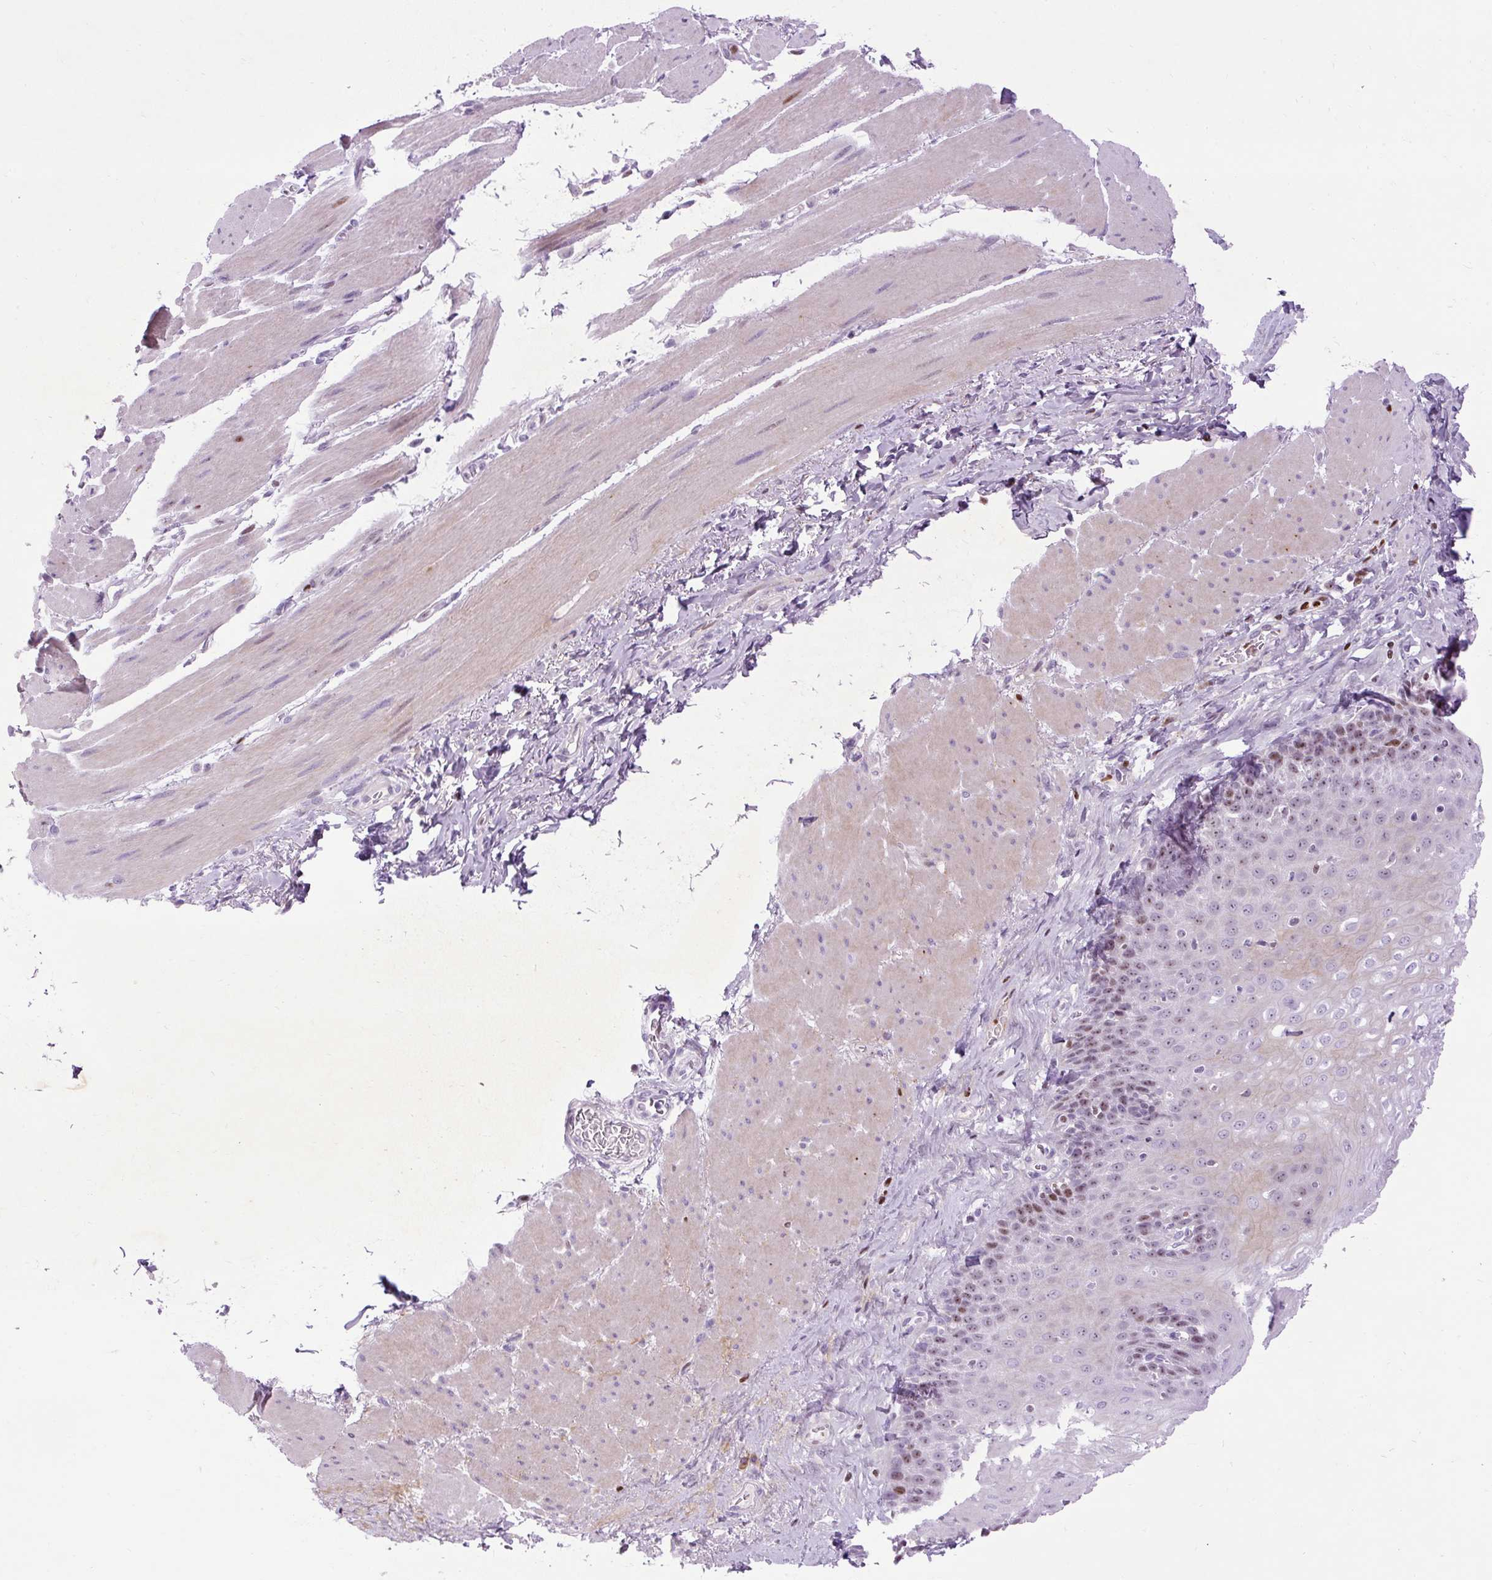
{"staining": {"intensity": "moderate", "quantity": "25%-75%", "location": "nuclear"}, "tissue": "esophagus", "cell_type": "Squamous epithelial cells", "image_type": "normal", "snomed": [{"axis": "morphology", "description": "Normal tissue, NOS"}, {"axis": "topography", "description": "Esophagus"}], "caption": "Immunohistochemical staining of benign esophagus exhibits 25%-75% levels of moderate nuclear protein positivity in about 25%-75% of squamous epithelial cells. (Stains: DAB (3,3'-diaminobenzidine) in brown, nuclei in blue, Microscopy: brightfield microscopy at high magnification).", "gene": "SPC24", "patient": {"sex": "female", "age": 66}}